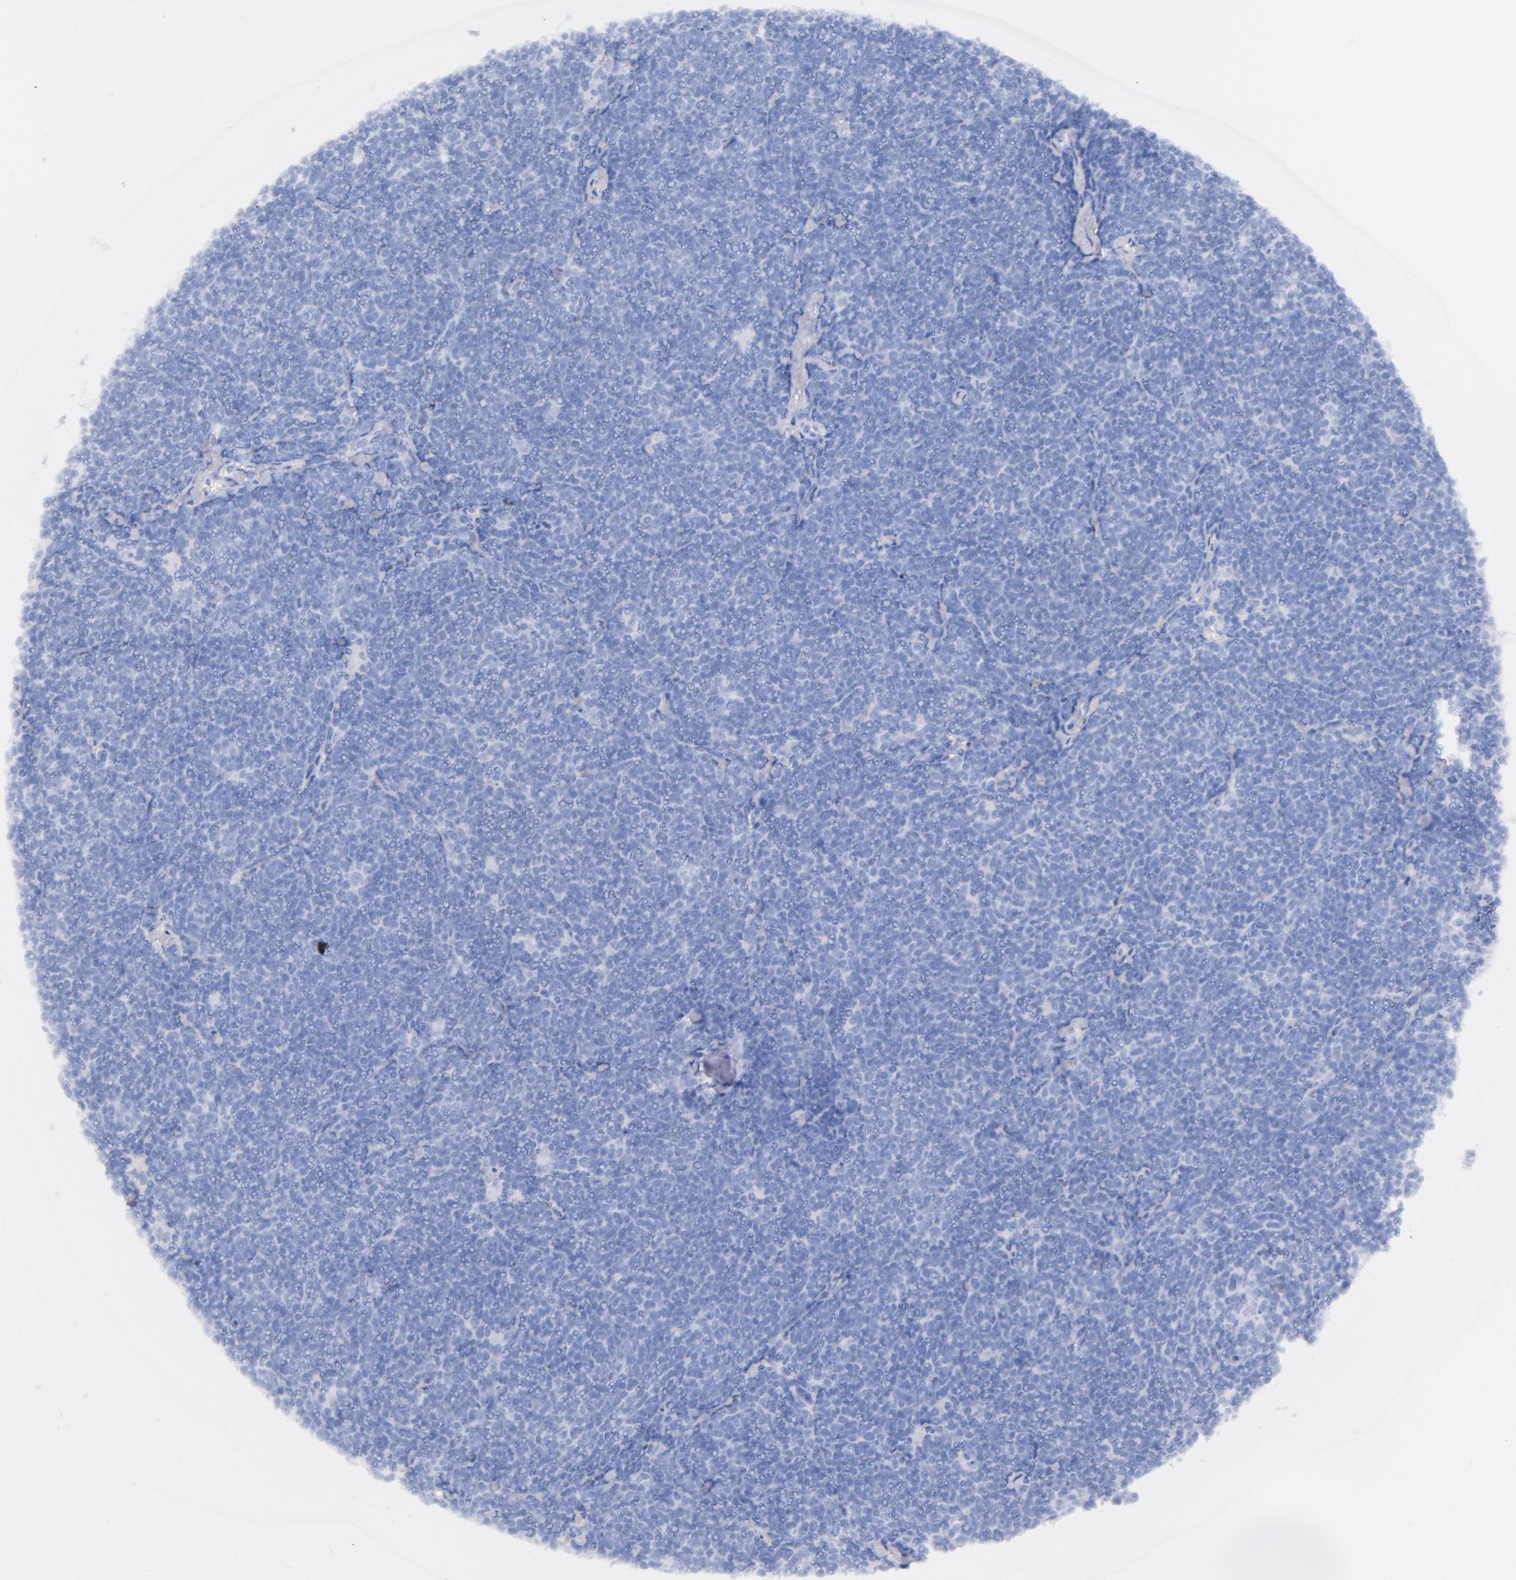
{"staining": {"intensity": "negative", "quantity": "none", "location": "none"}, "tissue": "lymphoma", "cell_type": "Tumor cells", "image_type": "cancer", "snomed": [{"axis": "morphology", "description": "Malignant lymphoma, non-Hodgkin's type, Low grade"}, {"axis": "topography", "description": "Lymph node"}], "caption": "Micrograph shows no significant protein positivity in tumor cells of low-grade malignant lymphoma, non-Hodgkin's type.", "gene": "CD44", "patient": {"sex": "male", "age": 65}}